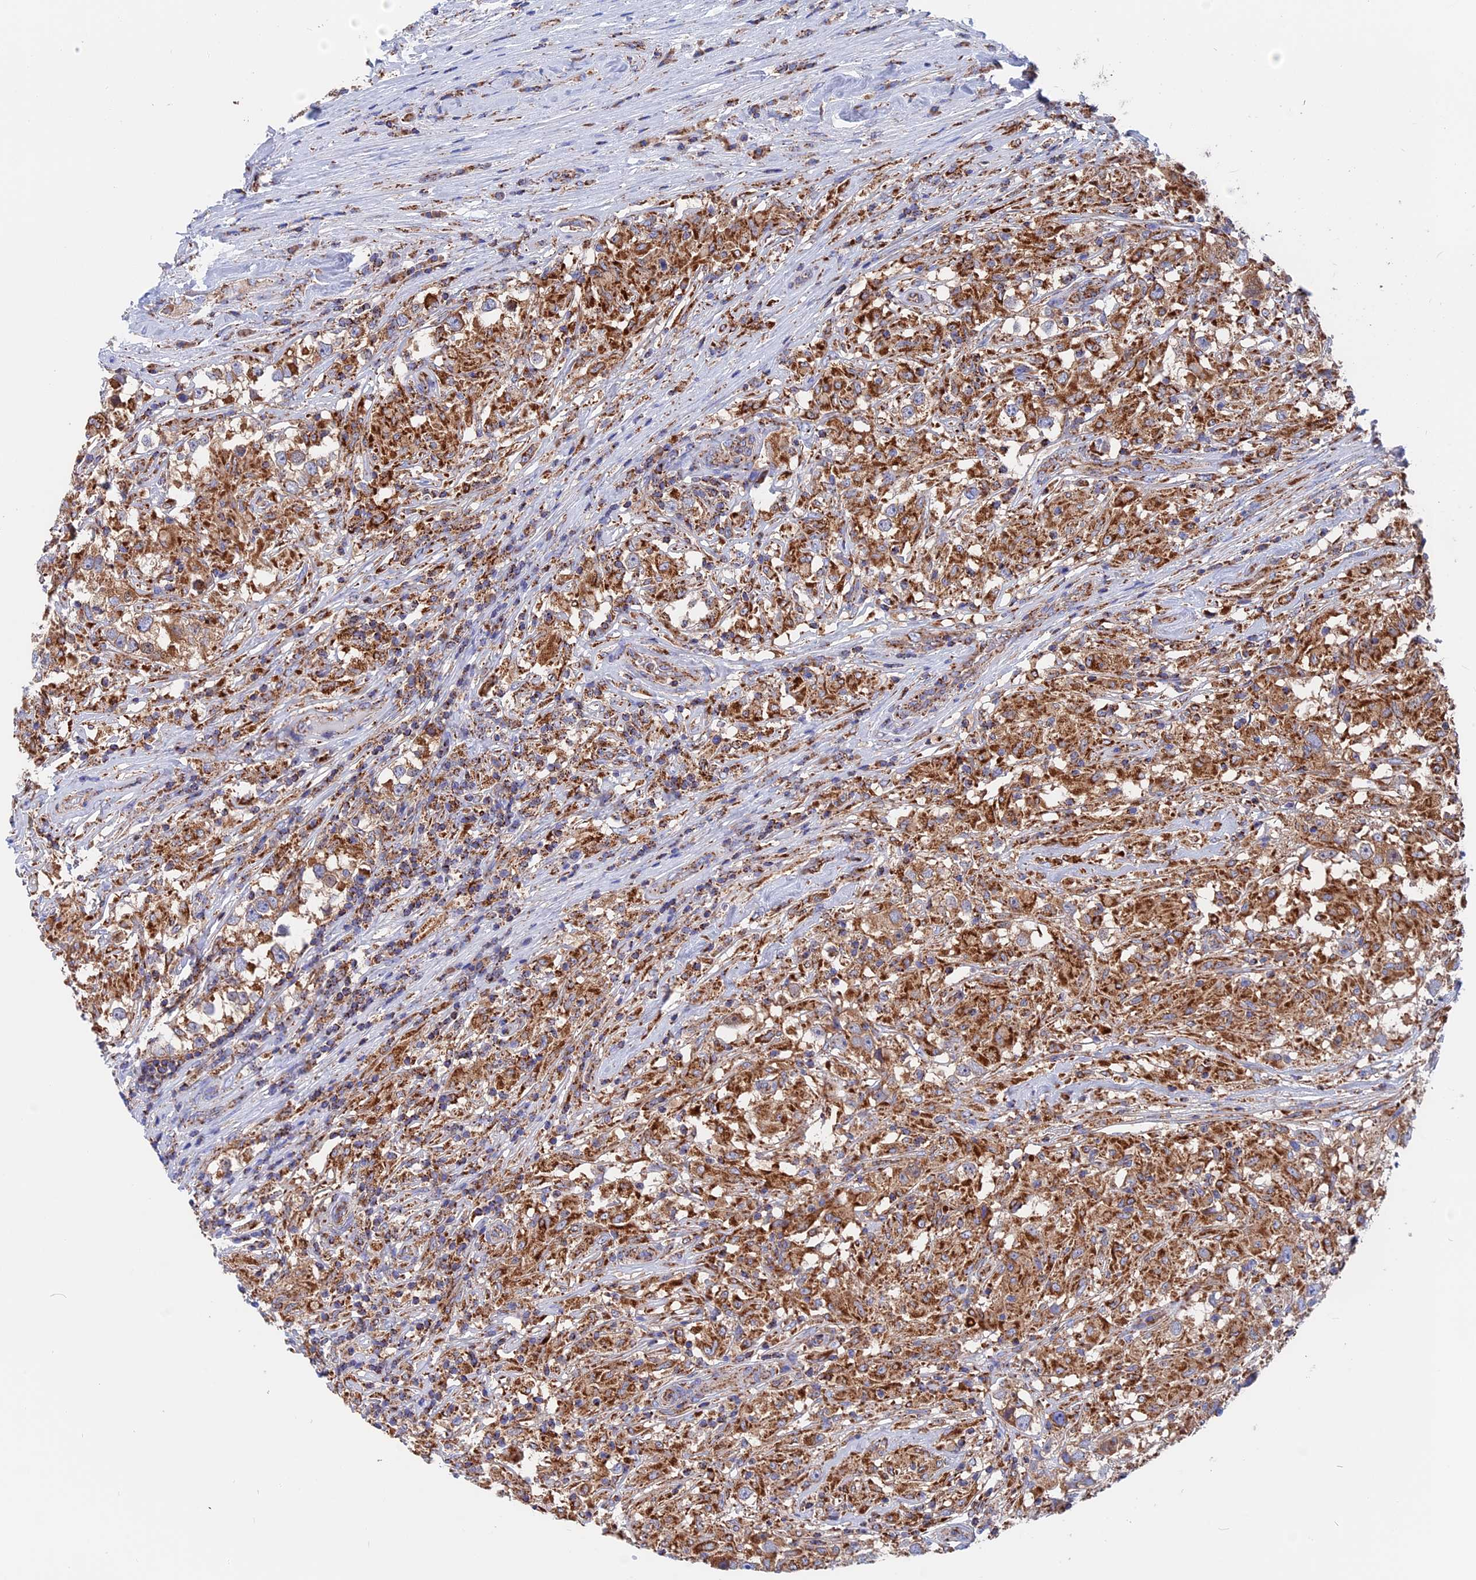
{"staining": {"intensity": "strong", "quantity": ">75%", "location": "cytoplasmic/membranous"}, "tissue": "testis cancer", "cell_type": "Tumor cells", "image_type": "cancer", "snomed": [{"axis": "morphology", "description": "Seminoma, NOS"}, {"axis": "topography", "description": "Testis"}], "caption": "Human testis seminoma stained with a brown dye reveals strong cytoplasmic/membranous positive expression in about >75% of tumor cells.", "gene": "WDR83", "patient": {"sex": "male", "age": 46}}